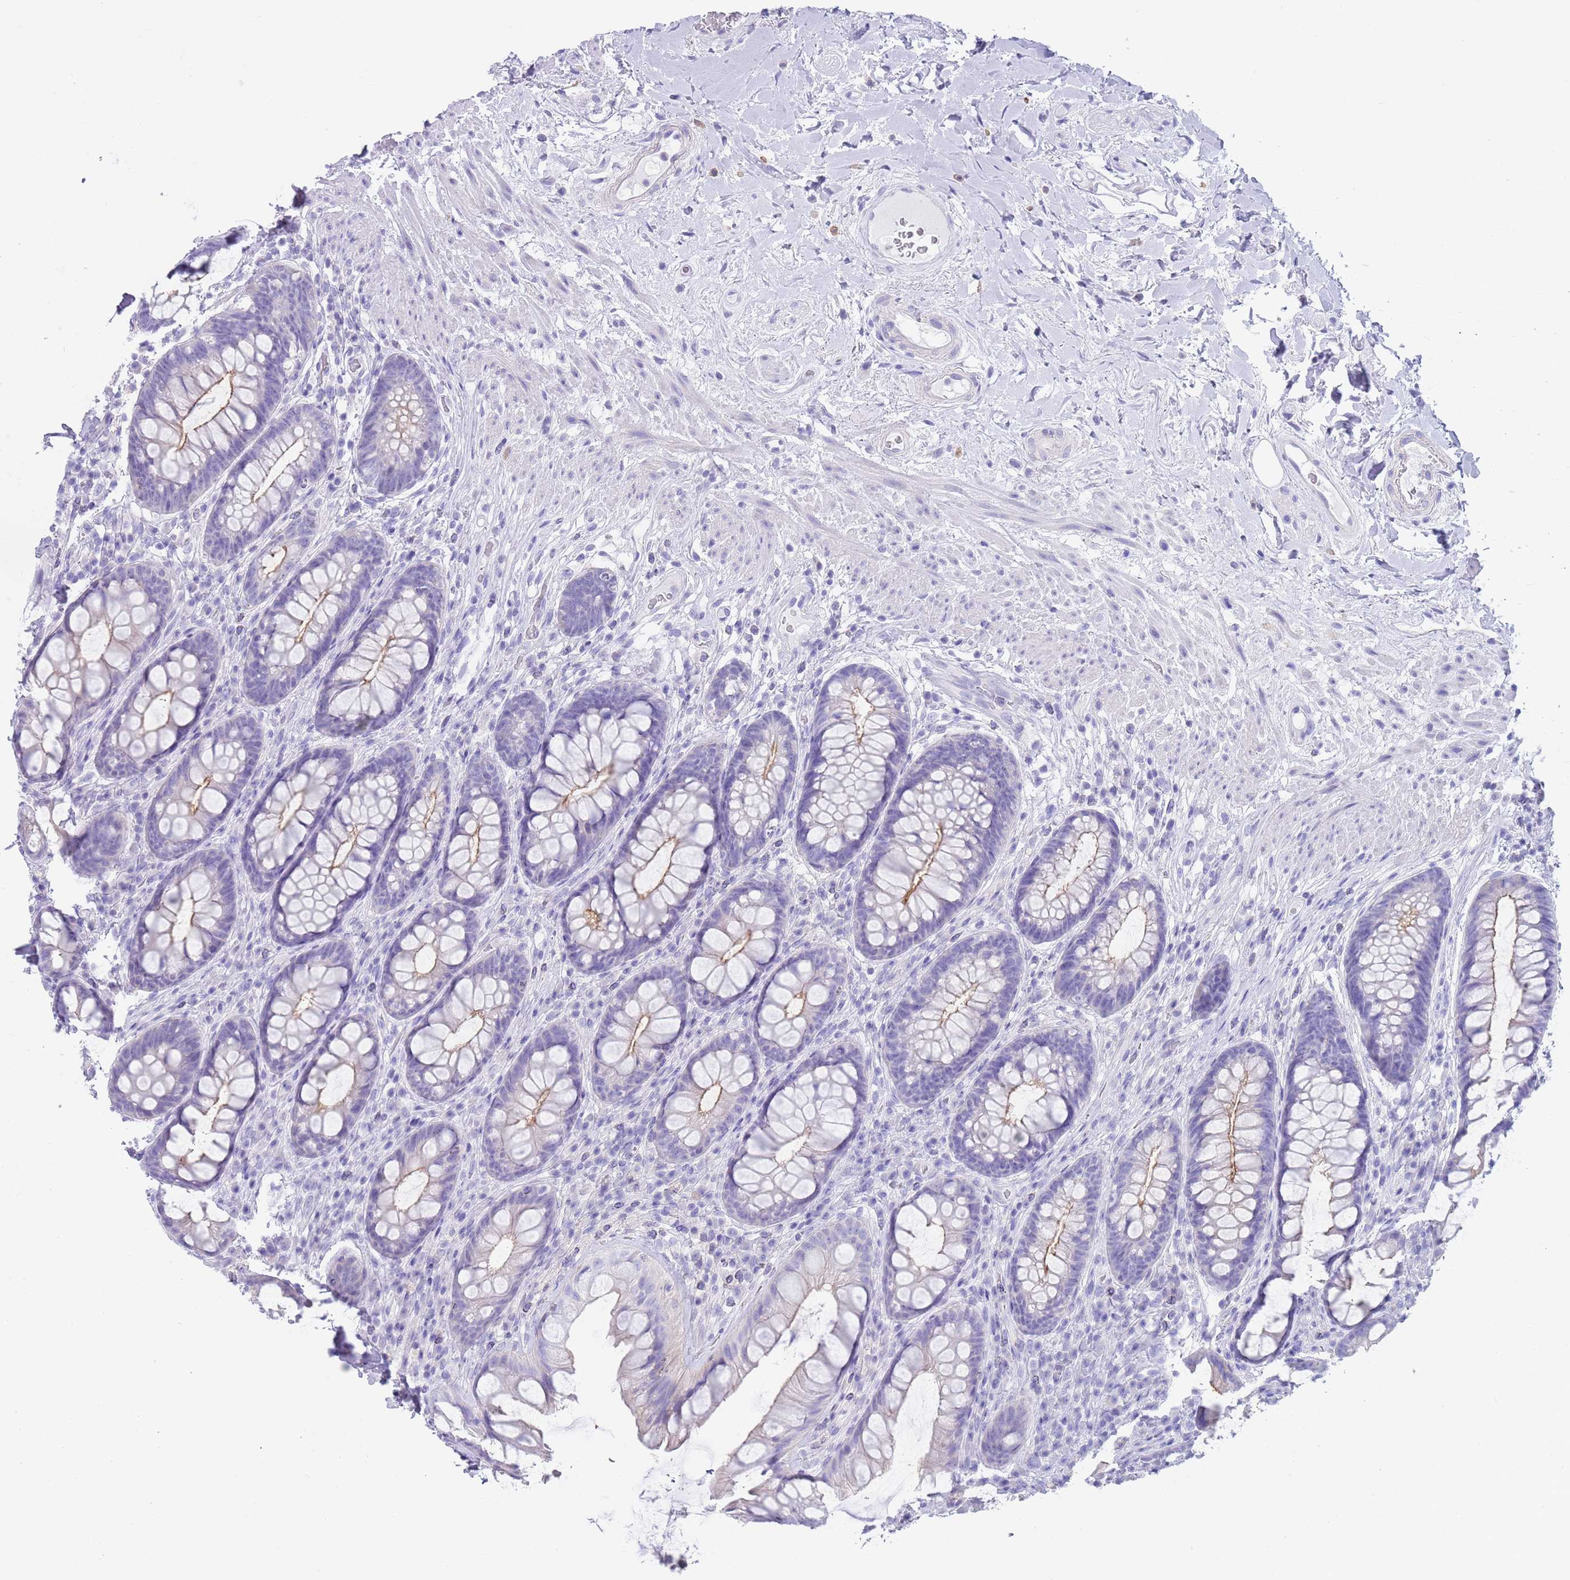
{"staining": {"intensity": "moderate", "quantity": "<25%", "location": "cytoplasmic/membranous"}, "tissue": "rectum", "cell_type": "Glandular cells", "image_type": "normal", "snomed": [{"axis": "morphology", "description": "Normal tissue, NOS"}, {"axis": "topography", "description": "Rectum"}], "caption": "About <25% of glandular cells in unremarkable rectum reveal moderate cytoplasmic/membranous protein expression as visualized by brown immunohistochemical staining.", "gene": "CPXM2", "patient": {"sex": "male", "age": 74}}